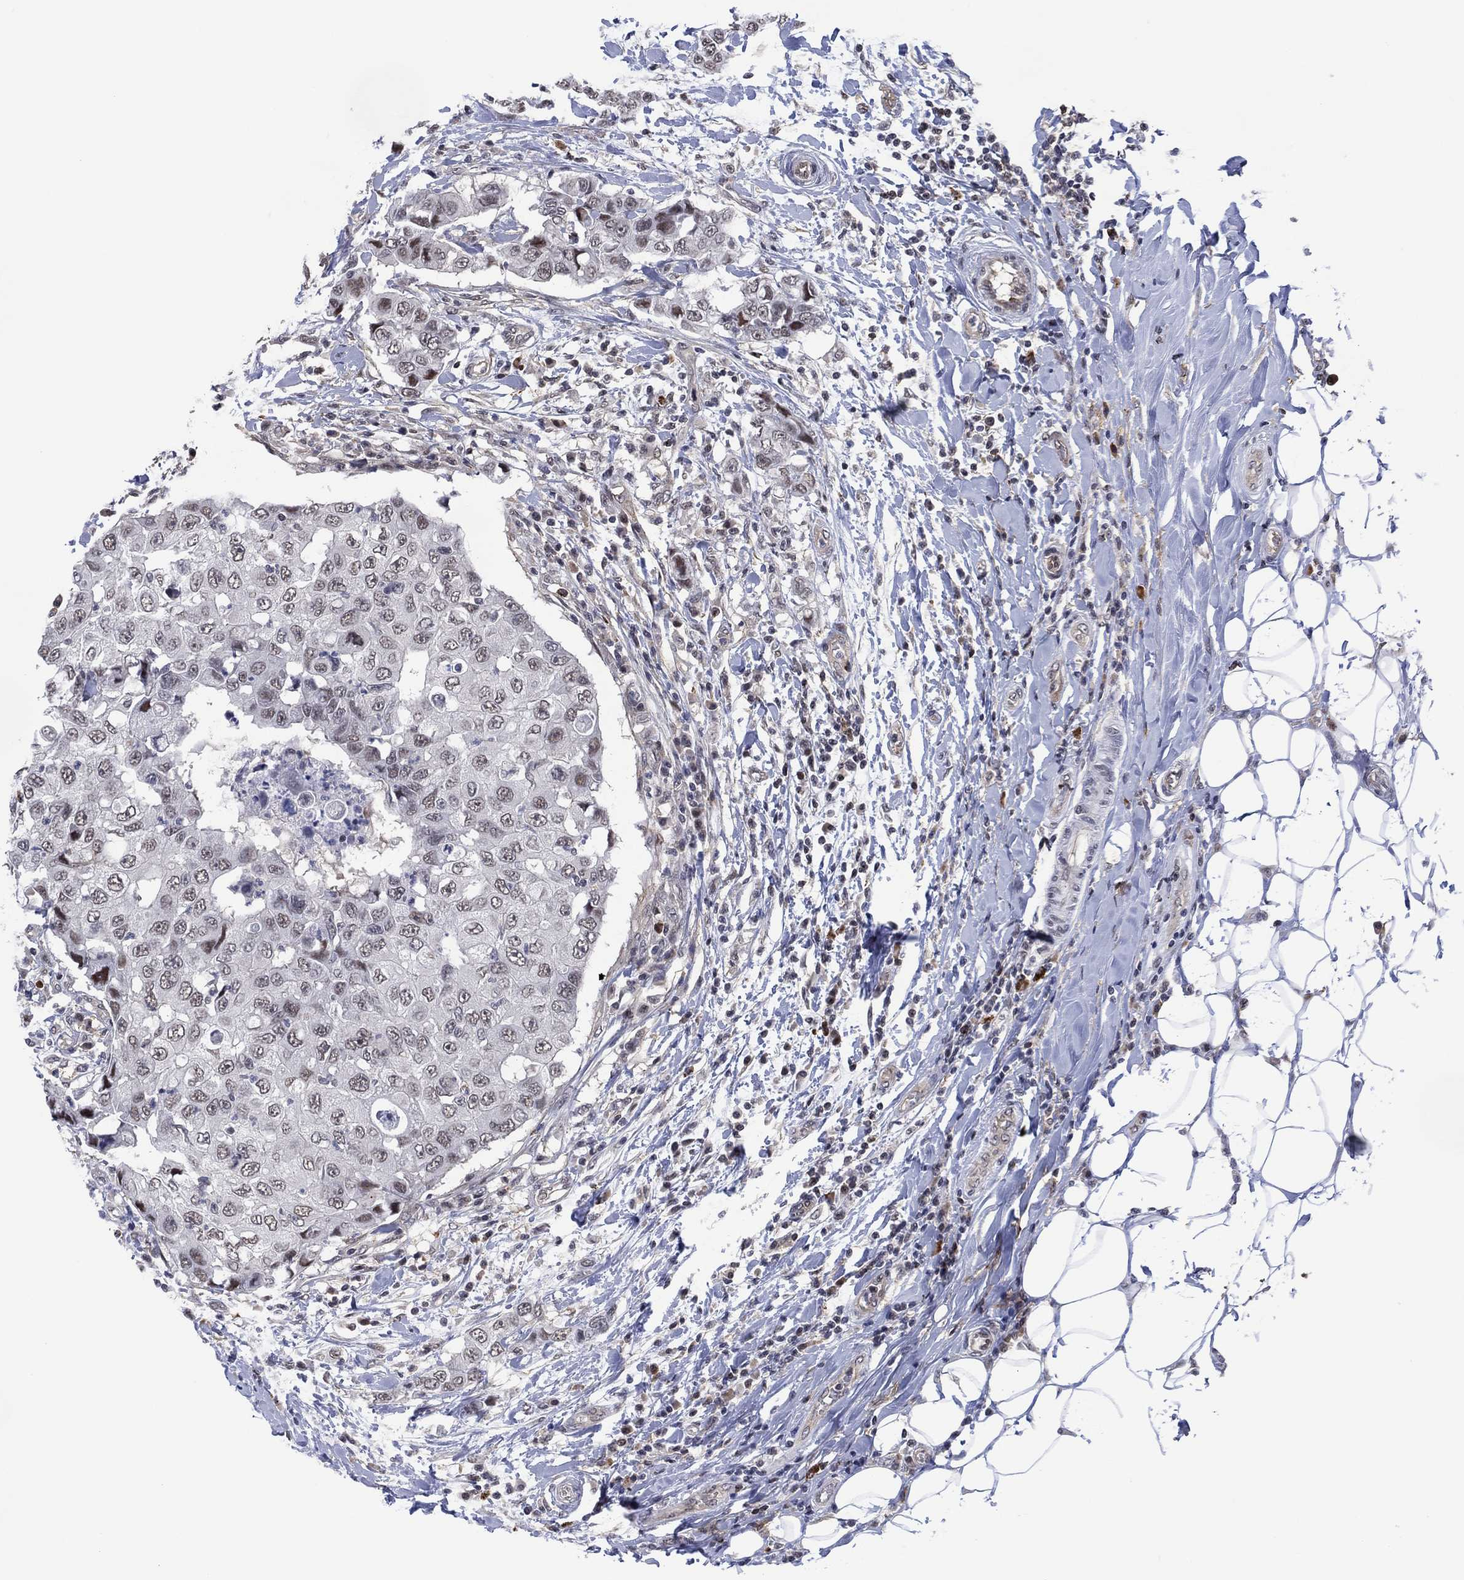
{"staining": {"intensity": "negative", "quantity": "none", "location": "none"}, "tissue": "breast cancer", "cell_type": "Tumor cells", "image_type": "cancer", "snomed": [{"axis": "morphology", "description": "Duct carcinoma"}, {"axis": "topography", "description": "Breast"}], "caption": "This is an IHC image of breast cancer (invasive ductal carcinoma). There is no staining in tumor cells.", "gene": "DPP4", "patient": {"sex": "female", "age": 27}}